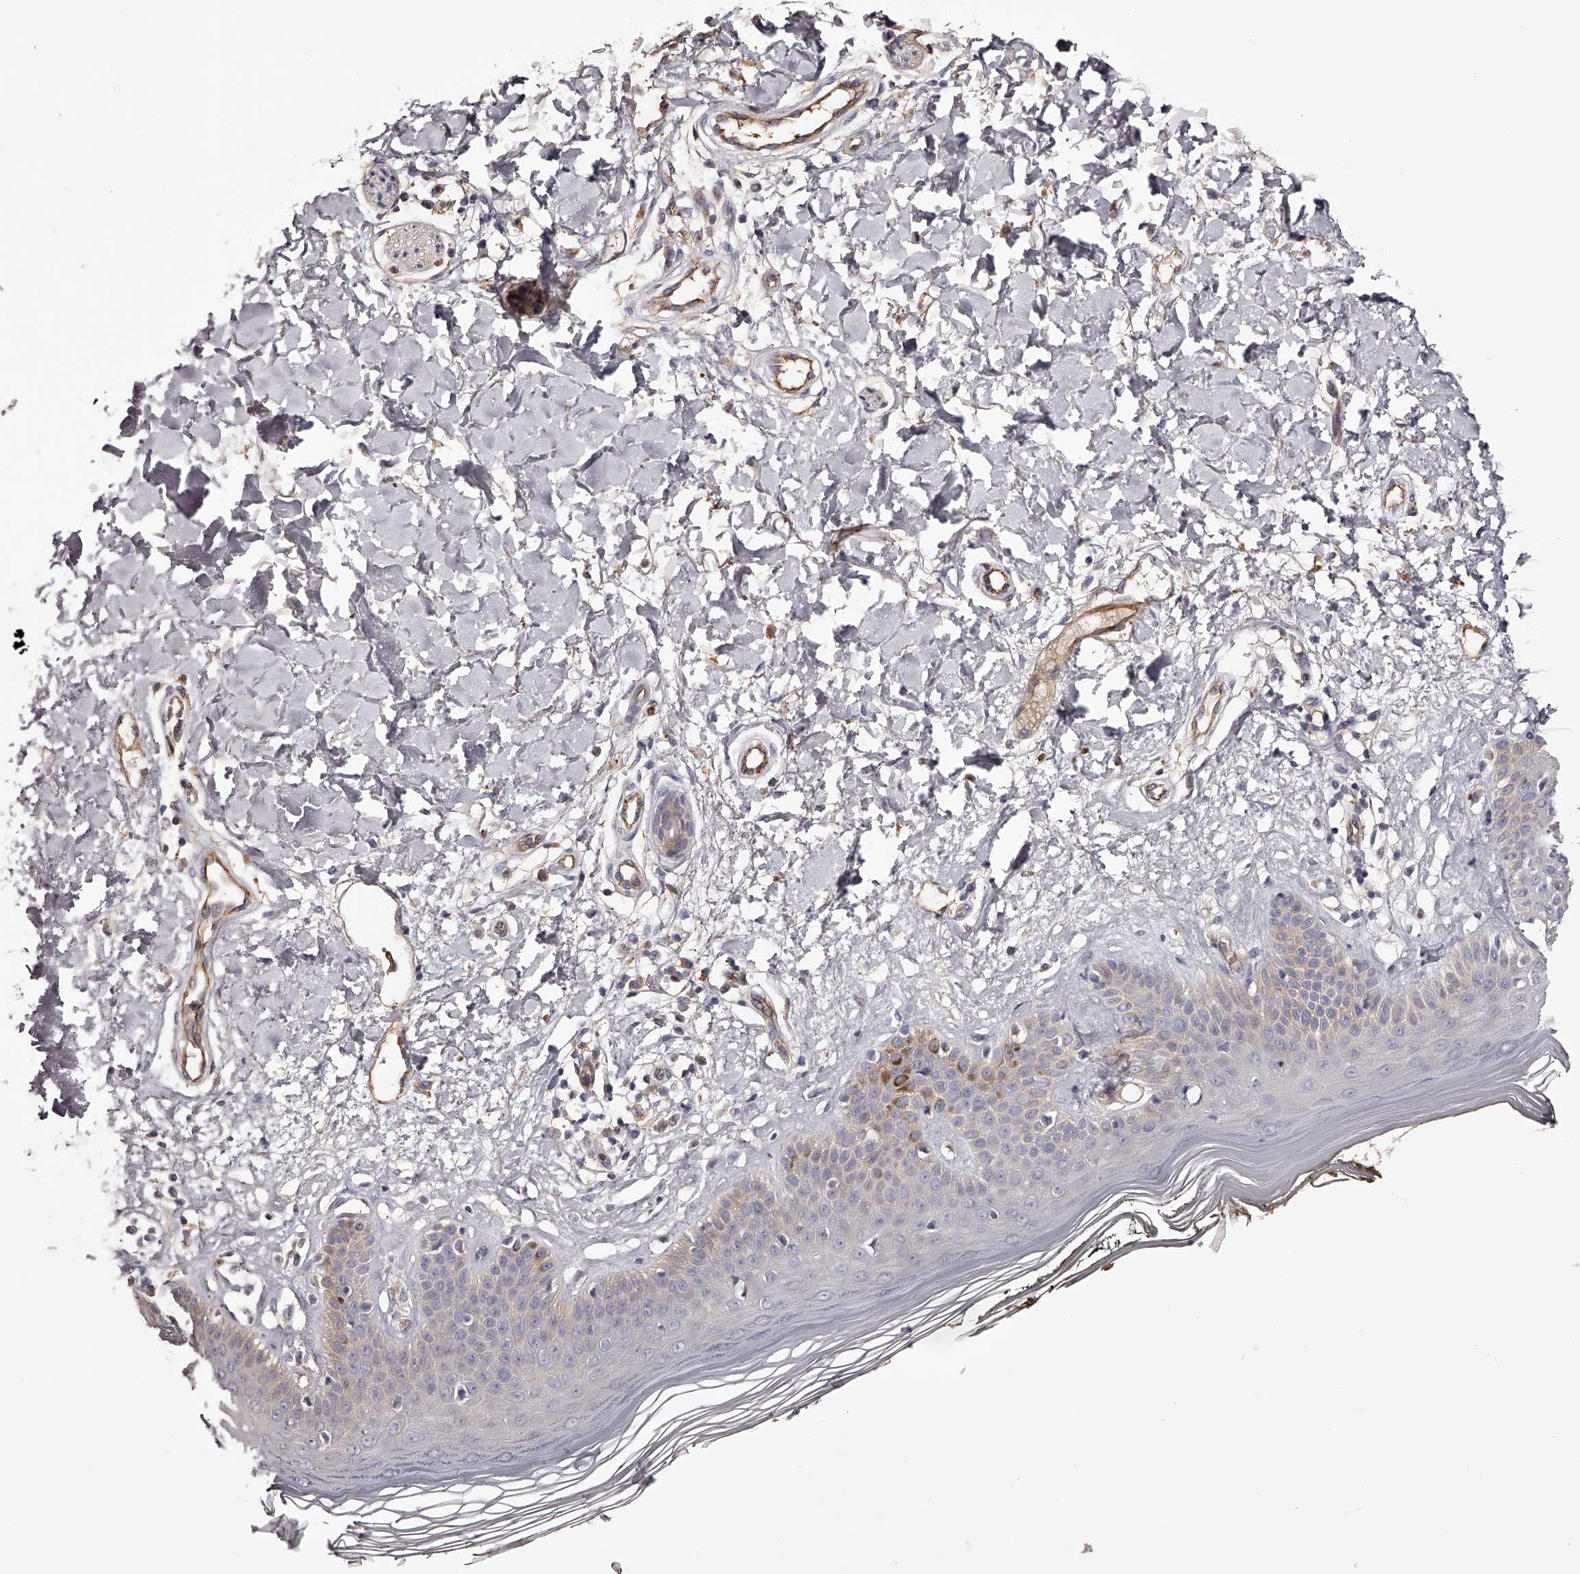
{"staining": {"intensity": "negative", "quantity": "none", "location": "none"}, "tissue": "skin", "cell_type": "Fibroblasts", "image_type": "normal", "snomed": [{"axis": "morphology", "description": "Normal tissue, NOS"}, {"axis": "topography", "description": "Skin"}], "caption": "IHC image of benign skin stained for a protein (brown), which shows no expression in fibroblasts.", "gene": "LTV1", "patient": {"sex": "female", "age": 64}}